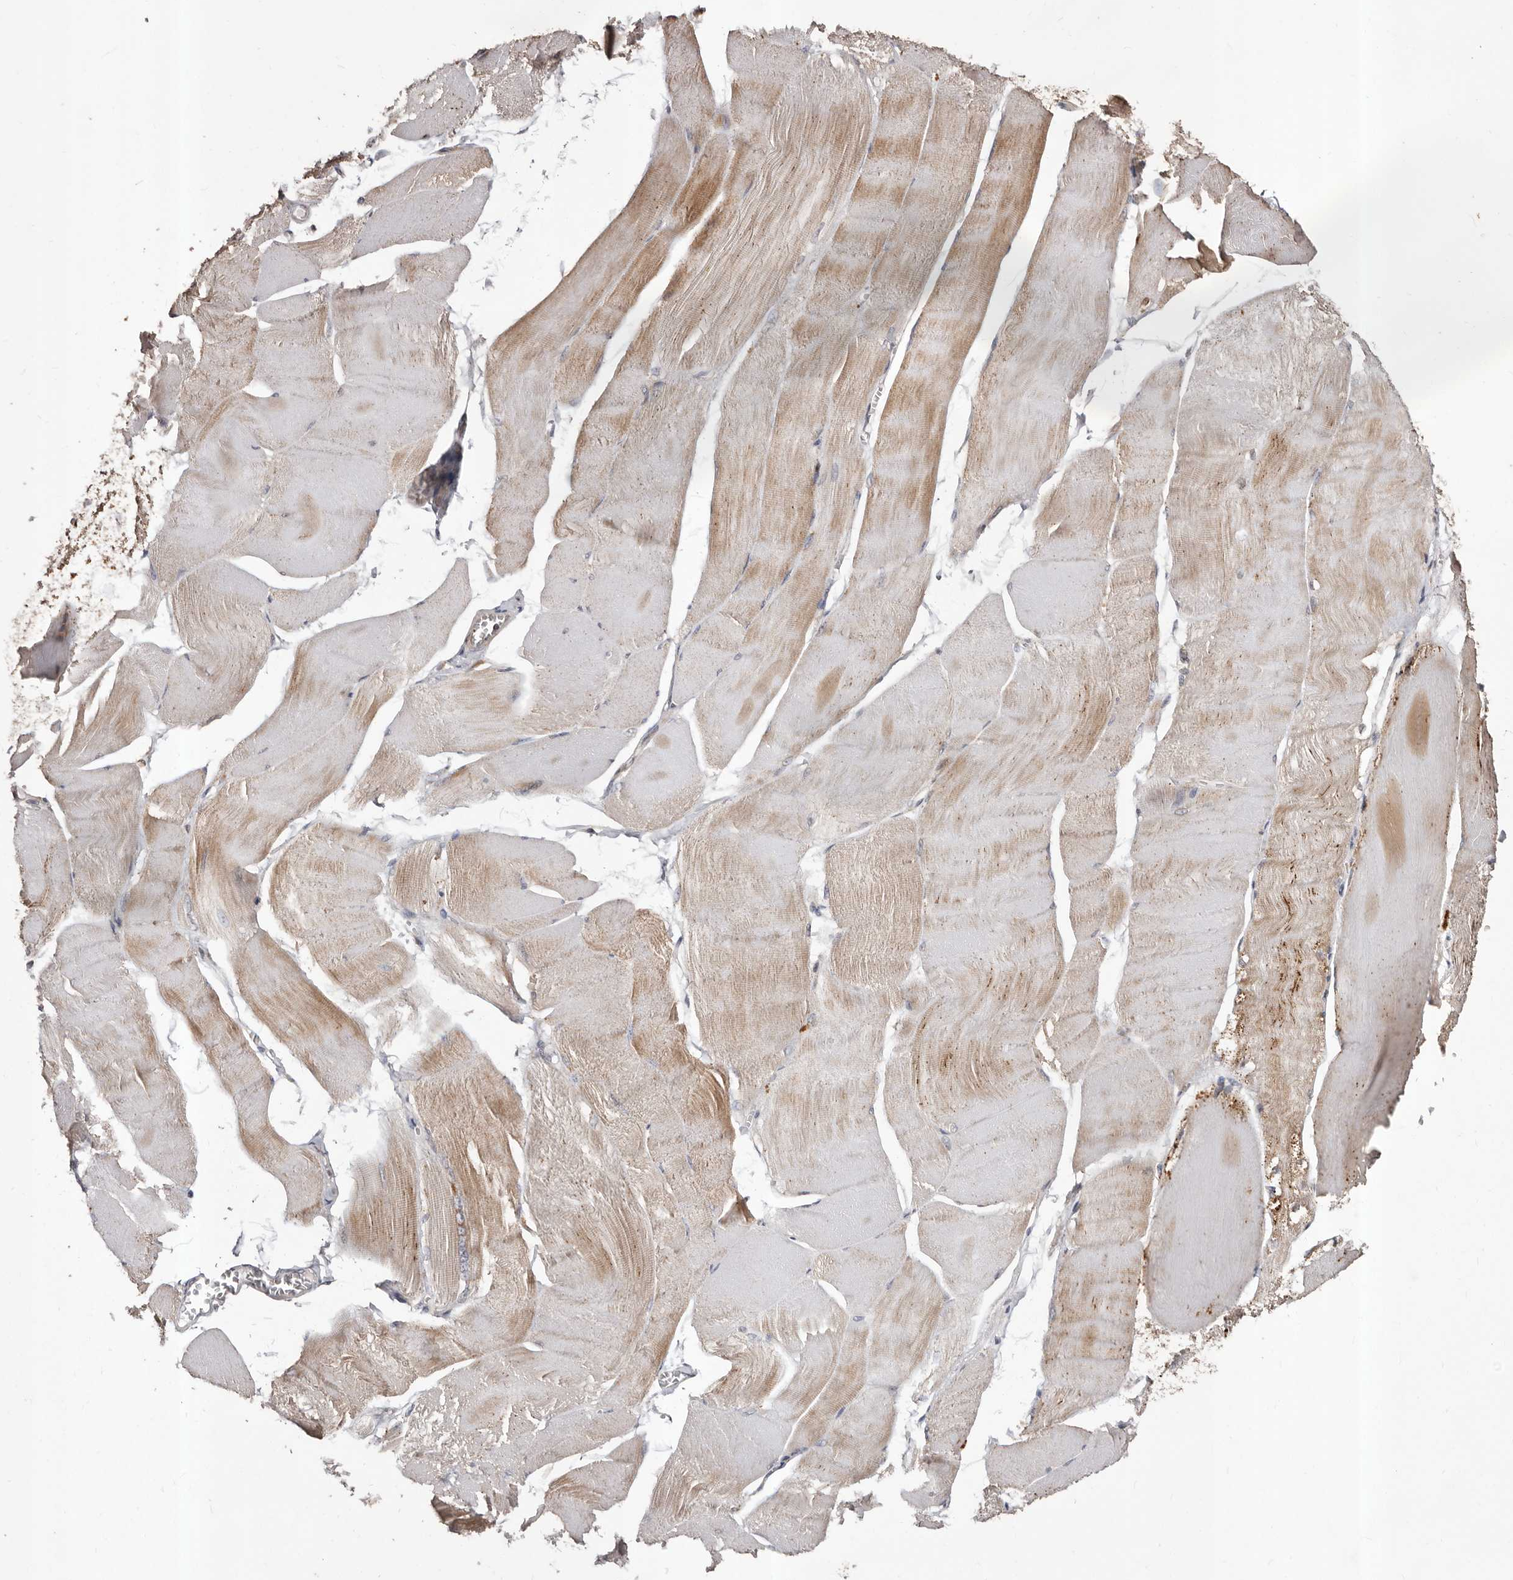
{"staining": {"intensity": "weak", "quantity": "25%-75%", "location": "cytoplasmic/membranous"}, "tissue": "skeletal muscle", "cell_type": "Myocytes", "image_type": "normal", "snomed": [{"axis": "morphology", "description": "Normal tissue, NOS"}, {"axis": "morphology", "description": "Basal cell carcinoma"}, {"axis": "topography", "description": "Skeletal muscle"}], "caption": "The immunohistochemical stain labels weak cytoplasmic/membranous staining in myocytes of normal skeletal muscle. (IHC, brightfield microscopy, high magnification).", "gene": "STEAP2", "patient": {"sex": "female", "age": 64}}